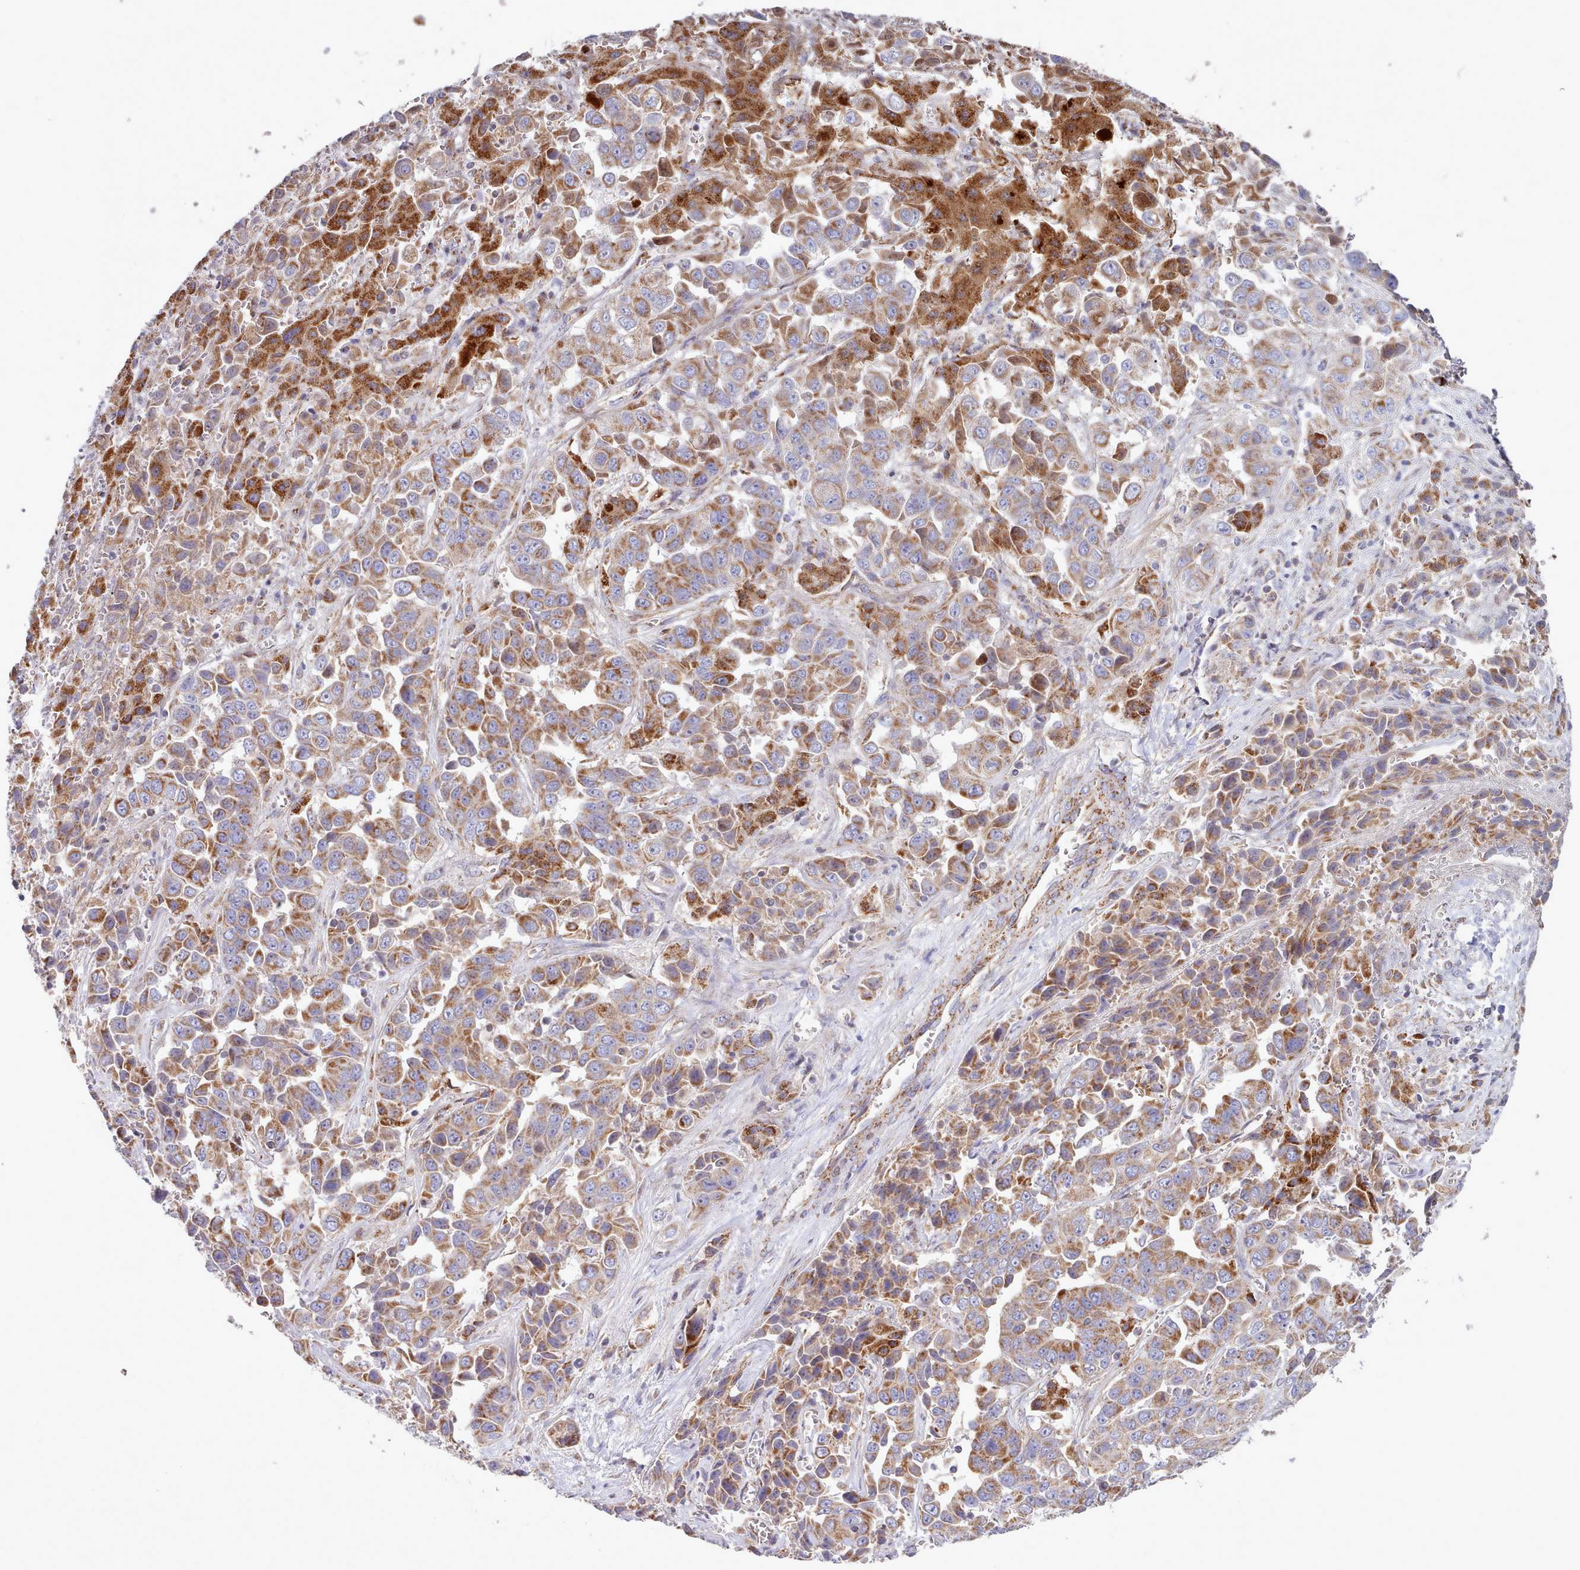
{"staining": {"intensity": "strong", "quantity": "<25%", "location": "cytoplasmic/membranous"}, "tissue": "liver cancer", "cell_type": "Tumor cells", "image_type": "cancer", "snomed": [{"axis": "morphology", "description": "Cholangiocarcinoma"}, {"axis": "topography", "description": "Liver"}], "caption": "Human liver cancer (cholangiocarcinoma) stained for a protein (brown) reveals strong cytoplasmic/membranous positive staining in approximately <25% of tumor cells.", "gene": "HSDL2", "patient": {"sex": "female", "age": 52}}